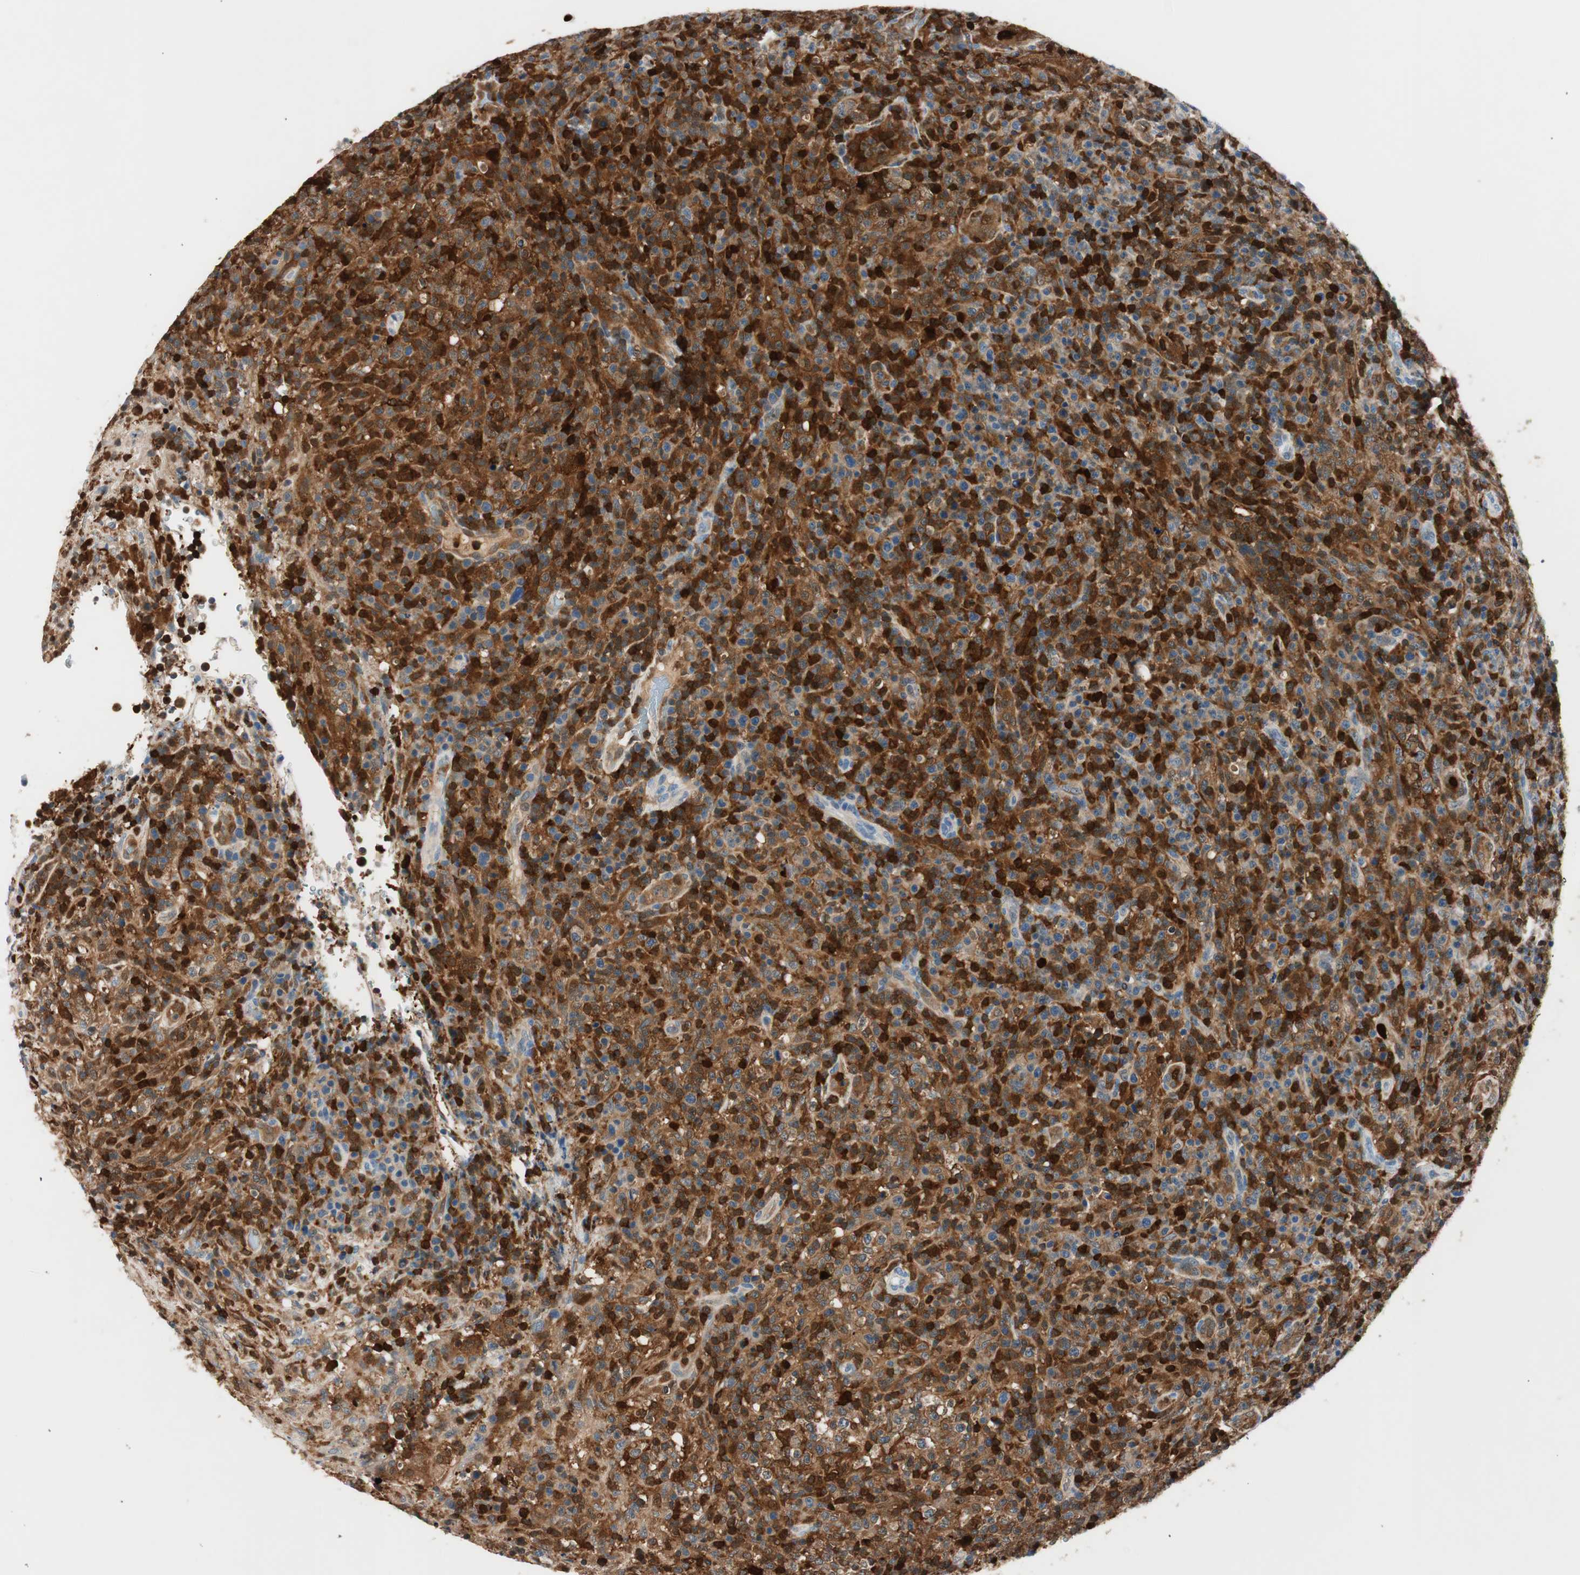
{"staining": {"intensity": "strong", "quantity": ">75%", "location": "cytoplasmic/membranous,nuclear"}, "tissue": "lymphoma", "cell_type": "Tumor cells", "image_type": "cancer", "snomed": [{"axis": "morphology", "description": "Malignant lymphoma, non-Hodgkin's type, High grade"}, {"axis": "topography", "description": "Lymph node"}], "caption": "About >75% of tumor cells in lymphoma demonstrate strong cytoplasmic/membranous and nuclear protein positivity as visualized by brown immunohistochemical staining.", "gene": "COTL1", "patient": {"sex": "female", "age": 76}}